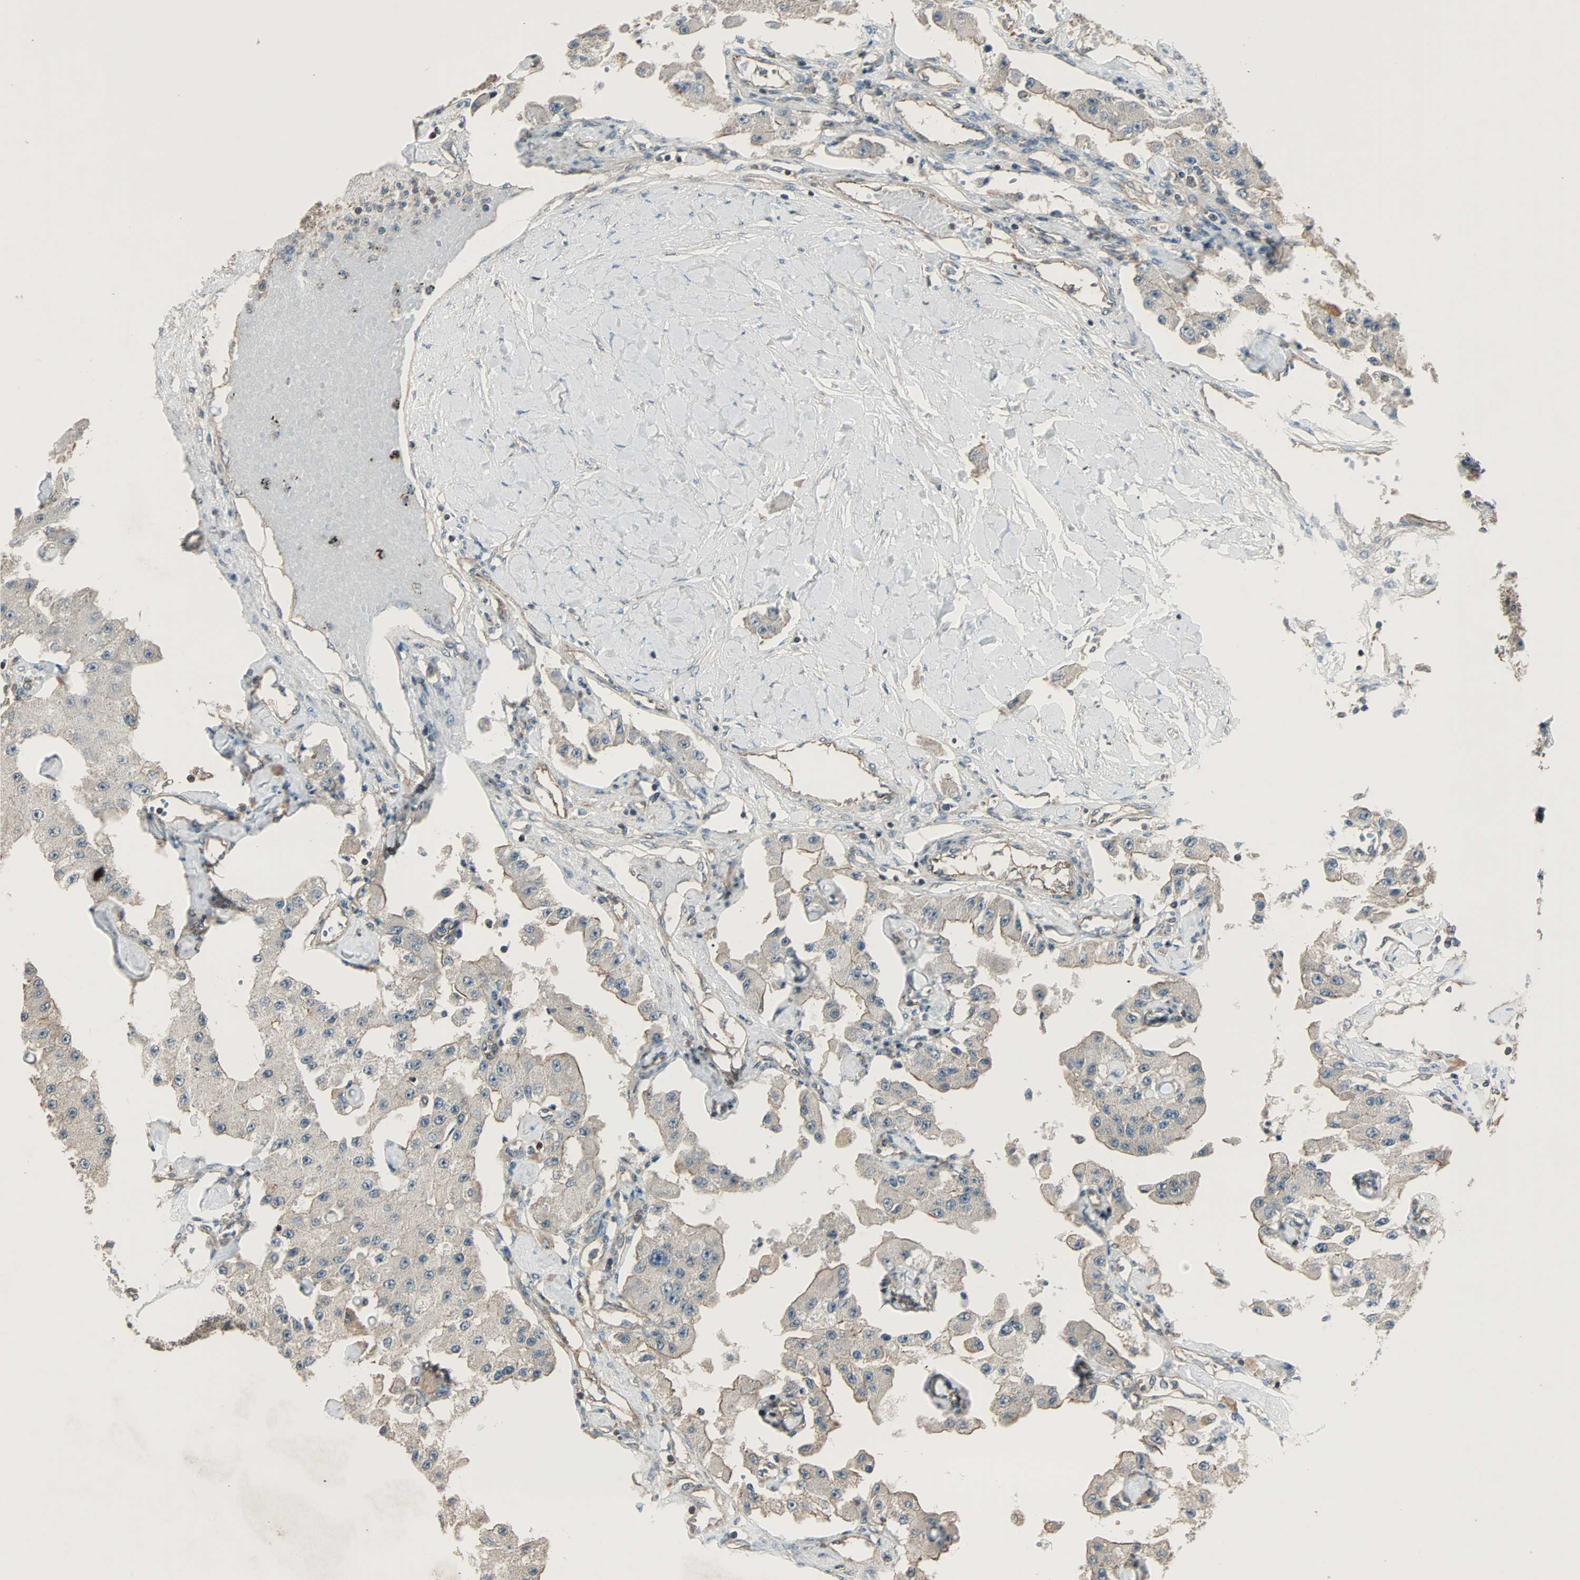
{"staining": {"intensity": "negative", "quantity": "none", "location": "none"}, "tissue": "carcinoid", "cell_type": "Tumor cells", "image_type": "cancer", "snomed": [{"axis": "morphology", "description": "Carcinoid, malignant, NOS"}, {"axis": "topography", "description": "Pancreas"}], "caption": "This is a micrograph of immunohistochemistry staining of carcinoid, which shows no positivity in tumor cells. Brightfield microscopy of IHC stained with DAB (brown) and hematoxylin (blue), captured at high magnification.", "gene": "MAP3K21", "patient": {"sex": "male", "age": 41}}